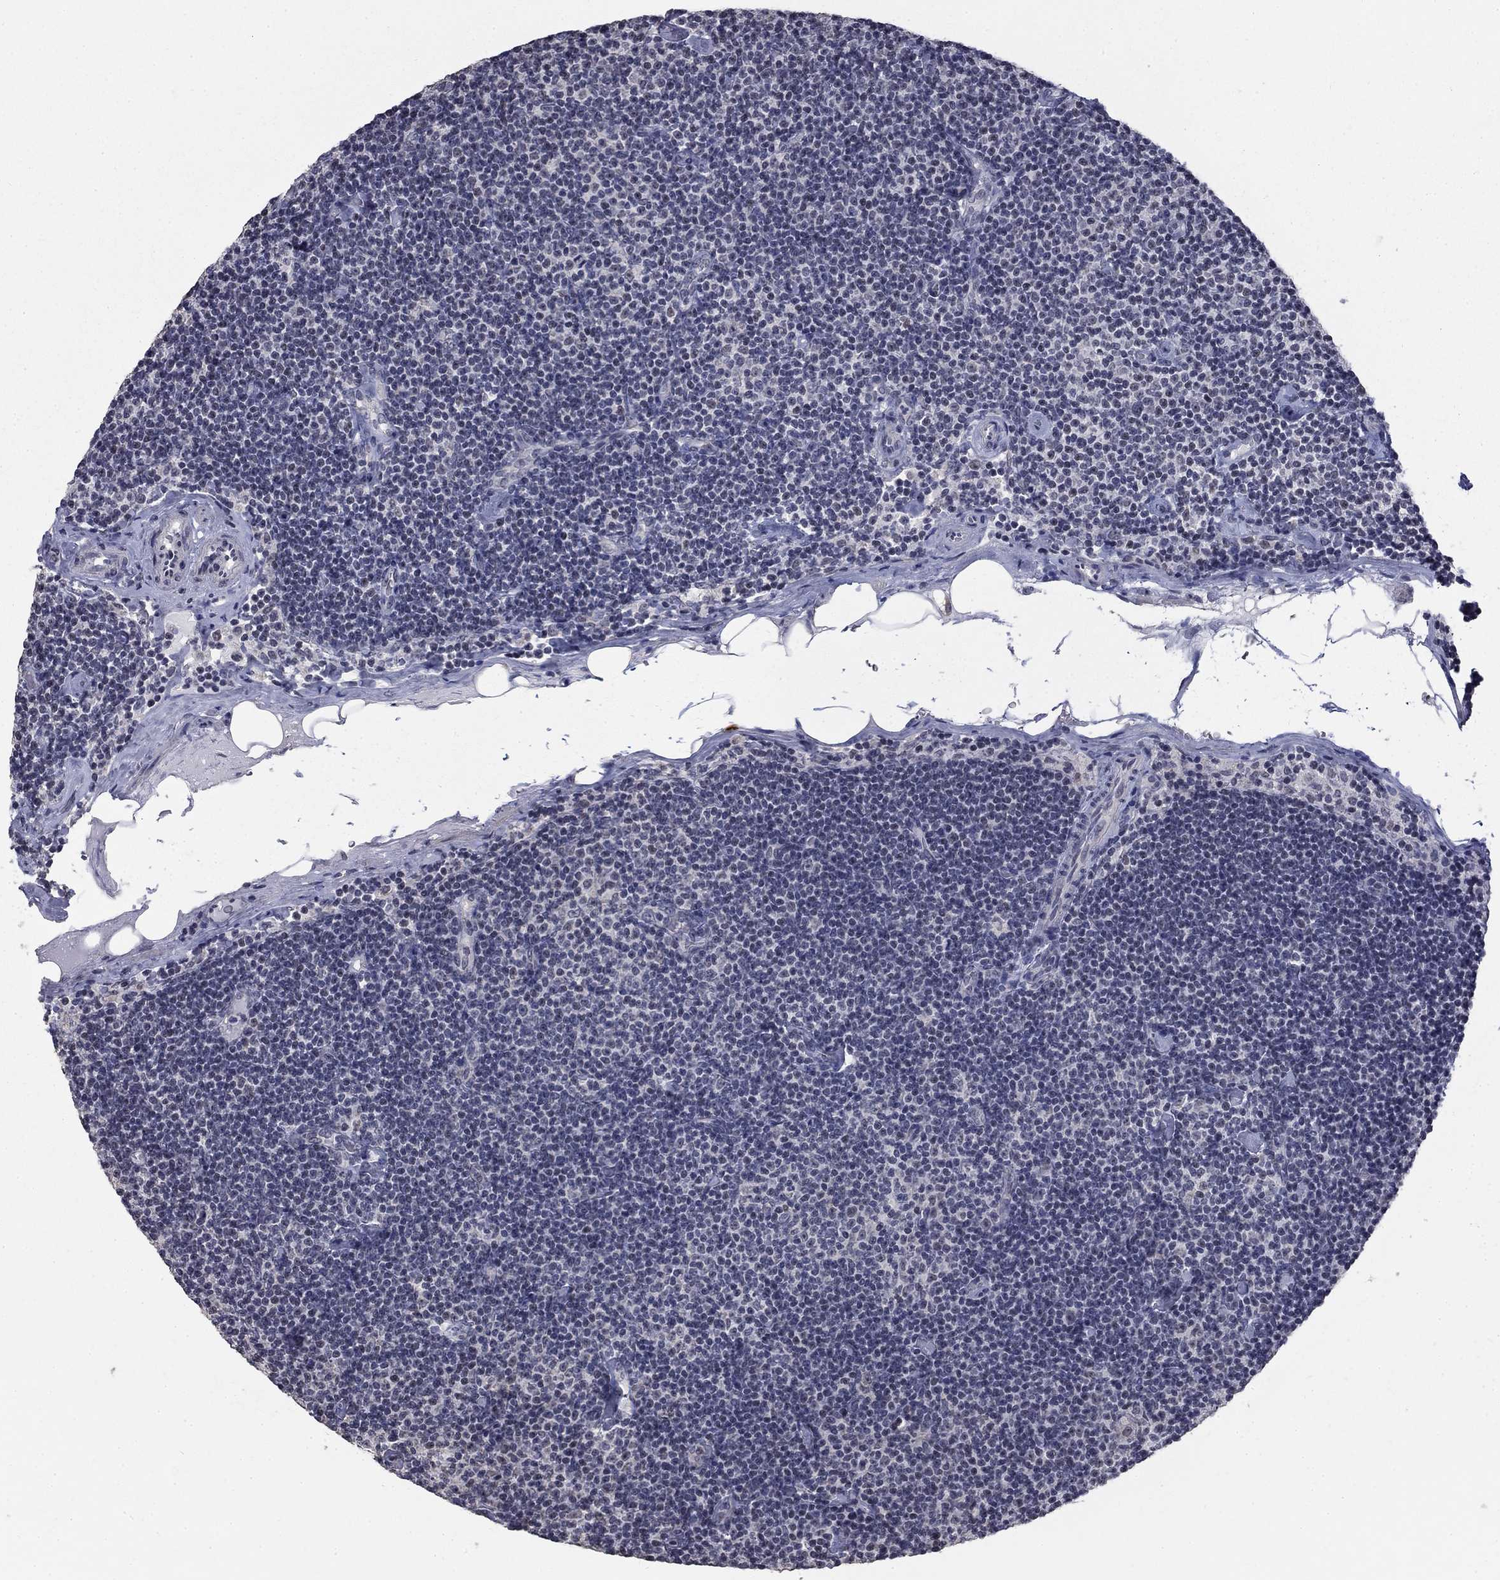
{"staining": {"intensity": "negative", "quantity": "none", "location": "none"}, "tissue": "lymphoma", "cell_type": "Tumor cells", "image_type": "cancer", "snomed": [{"axis": "morphology", "description": "Malignant lymphoma, non-Hodgkin's type, Low grade"}, {"axis": "topography", "description": "Lymph node"}], "caption": "A high-resolution image shows immunohistochemistry staining of malignant lymphoma, non-Hodgkin's type (low-grade), which demonstrates no significant positivity in tumor cells. Brightfield microscopy of immunohistochemistry (IHC) stained with DAB (brown) and hematoxylin (blue), captured at high magnification.", "gene": "SPATA33", "patient": {"sex": "male", "age": 81}}